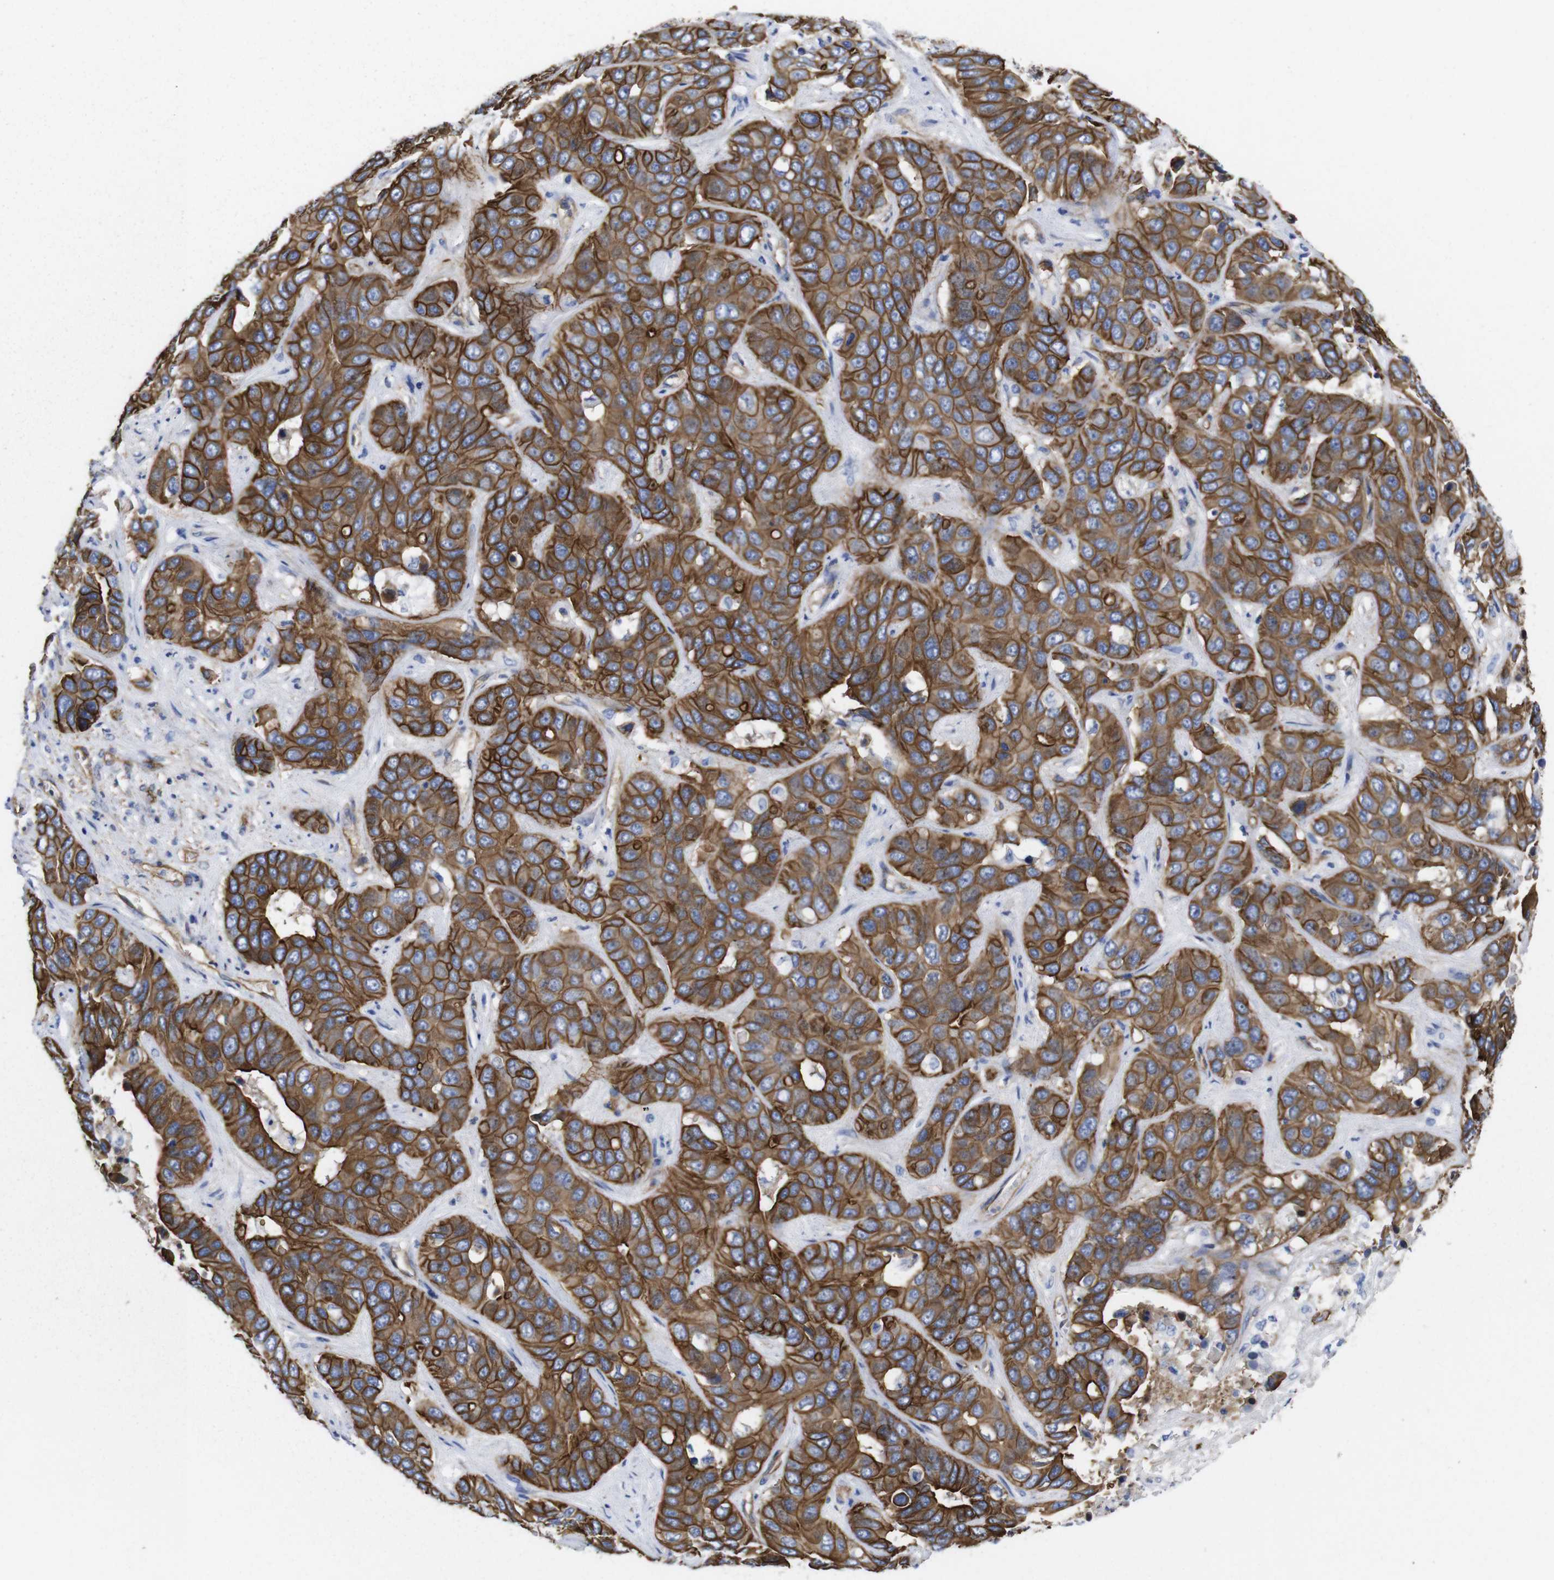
{"staining": {"intensity": "strong", "quantity": ">75%", "location": "cytoplasmic/membranous"}, "tissue": "liver cancer", "cell_type": "Tumor cells", "image_type": "cancer", "snomed": [{"axis": "morphology", "description": "Cholangiocarcinoma"}, {"axis": "topography", "description": "Liver"}], "caption": "Protein expression analysis of human liver cancer reveals strong cytoplasmic/membranous staining in about >75% of tumor cells.", "gene": "SPTBN1", "patient": {"sex": "female", "age": 52}}